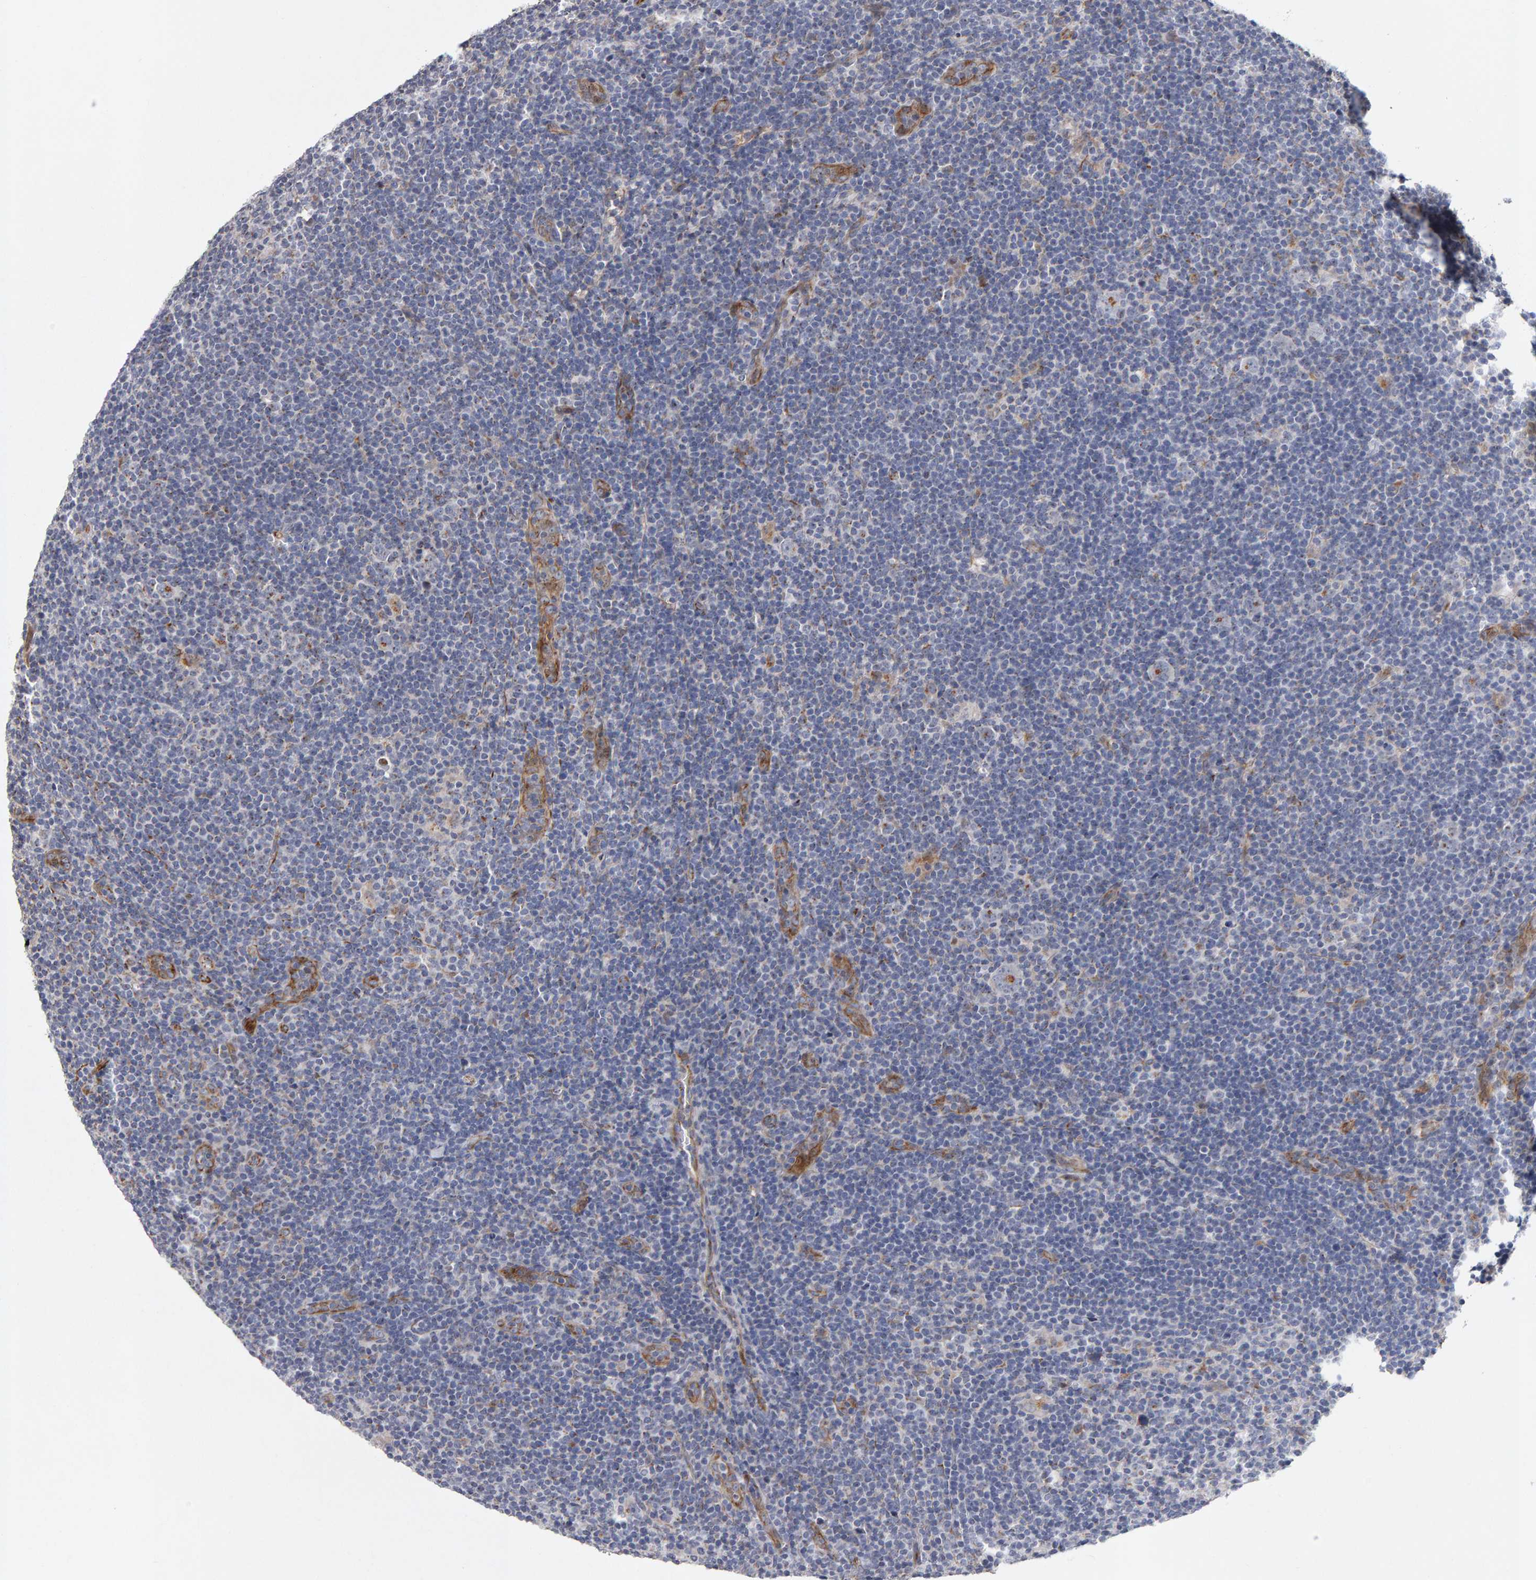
{"staining": {"intensity": "moderate", "quantity": "25%-75%", "location": "cytoplasmic/membranous"}, "tissue": "lymphoma", "cell_type": "Tumor cells", "image_type": "cancer", "snomed": [{"axis": "morphology", "description": "Hodgkin's disease, NOS"}, {"axis": "topography", "description": "Lymph node"}], "caption": "Brown immunohistochemical staining in human lymphoma reveals moderate cytoplasmic/membranous positivity in about 25%-75% of tumor cells. The protein of interest is stained brown, and the nuclei are stained in blue (DAB IHC with brightfield microscopy, high magnification).", "gene": "CANT1", "patient": {"sex": "female", "age": 57}}